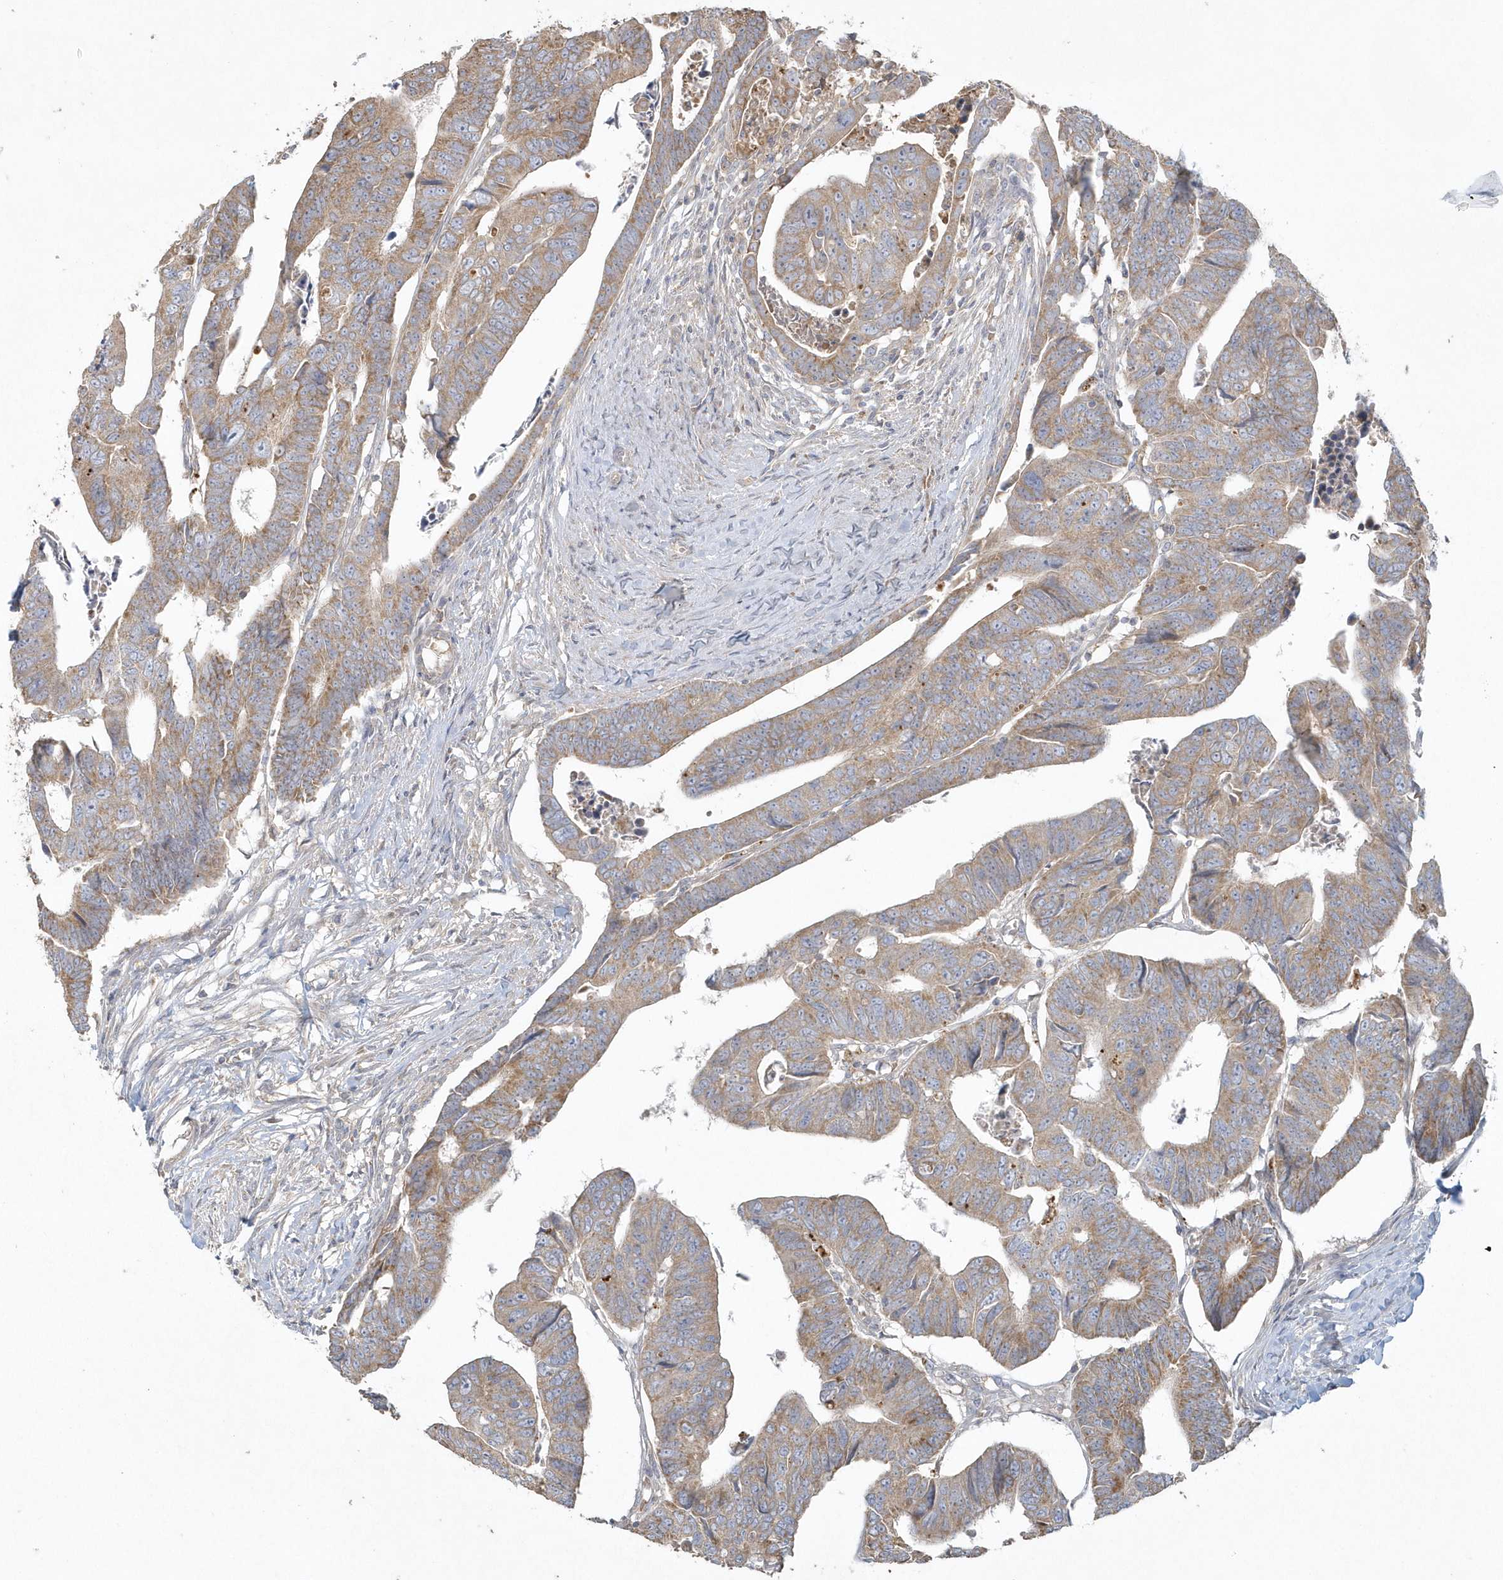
{"staining": {"intensity": "moderate", "quantity": ">75%", "location": "cytoplasmic/membranous"}, "tissue": "colorectal cancer", "cell_type": "Tumor cells", "image_type": "cancer", "snomed": [{"axis": "morphology", "description": "Adenocarcinoma, NOS"}, {"axis": "topography", "description": "Rectum"}], "caption": "Colorectal cancer tissue demonstrates moderate cytoplasmic/membranous staining in approximately >75% of tumor cells, visualized by immunohistochemistry.", "gene": "BLTP3A", "patient": {"sex": "female", "age": 65}}